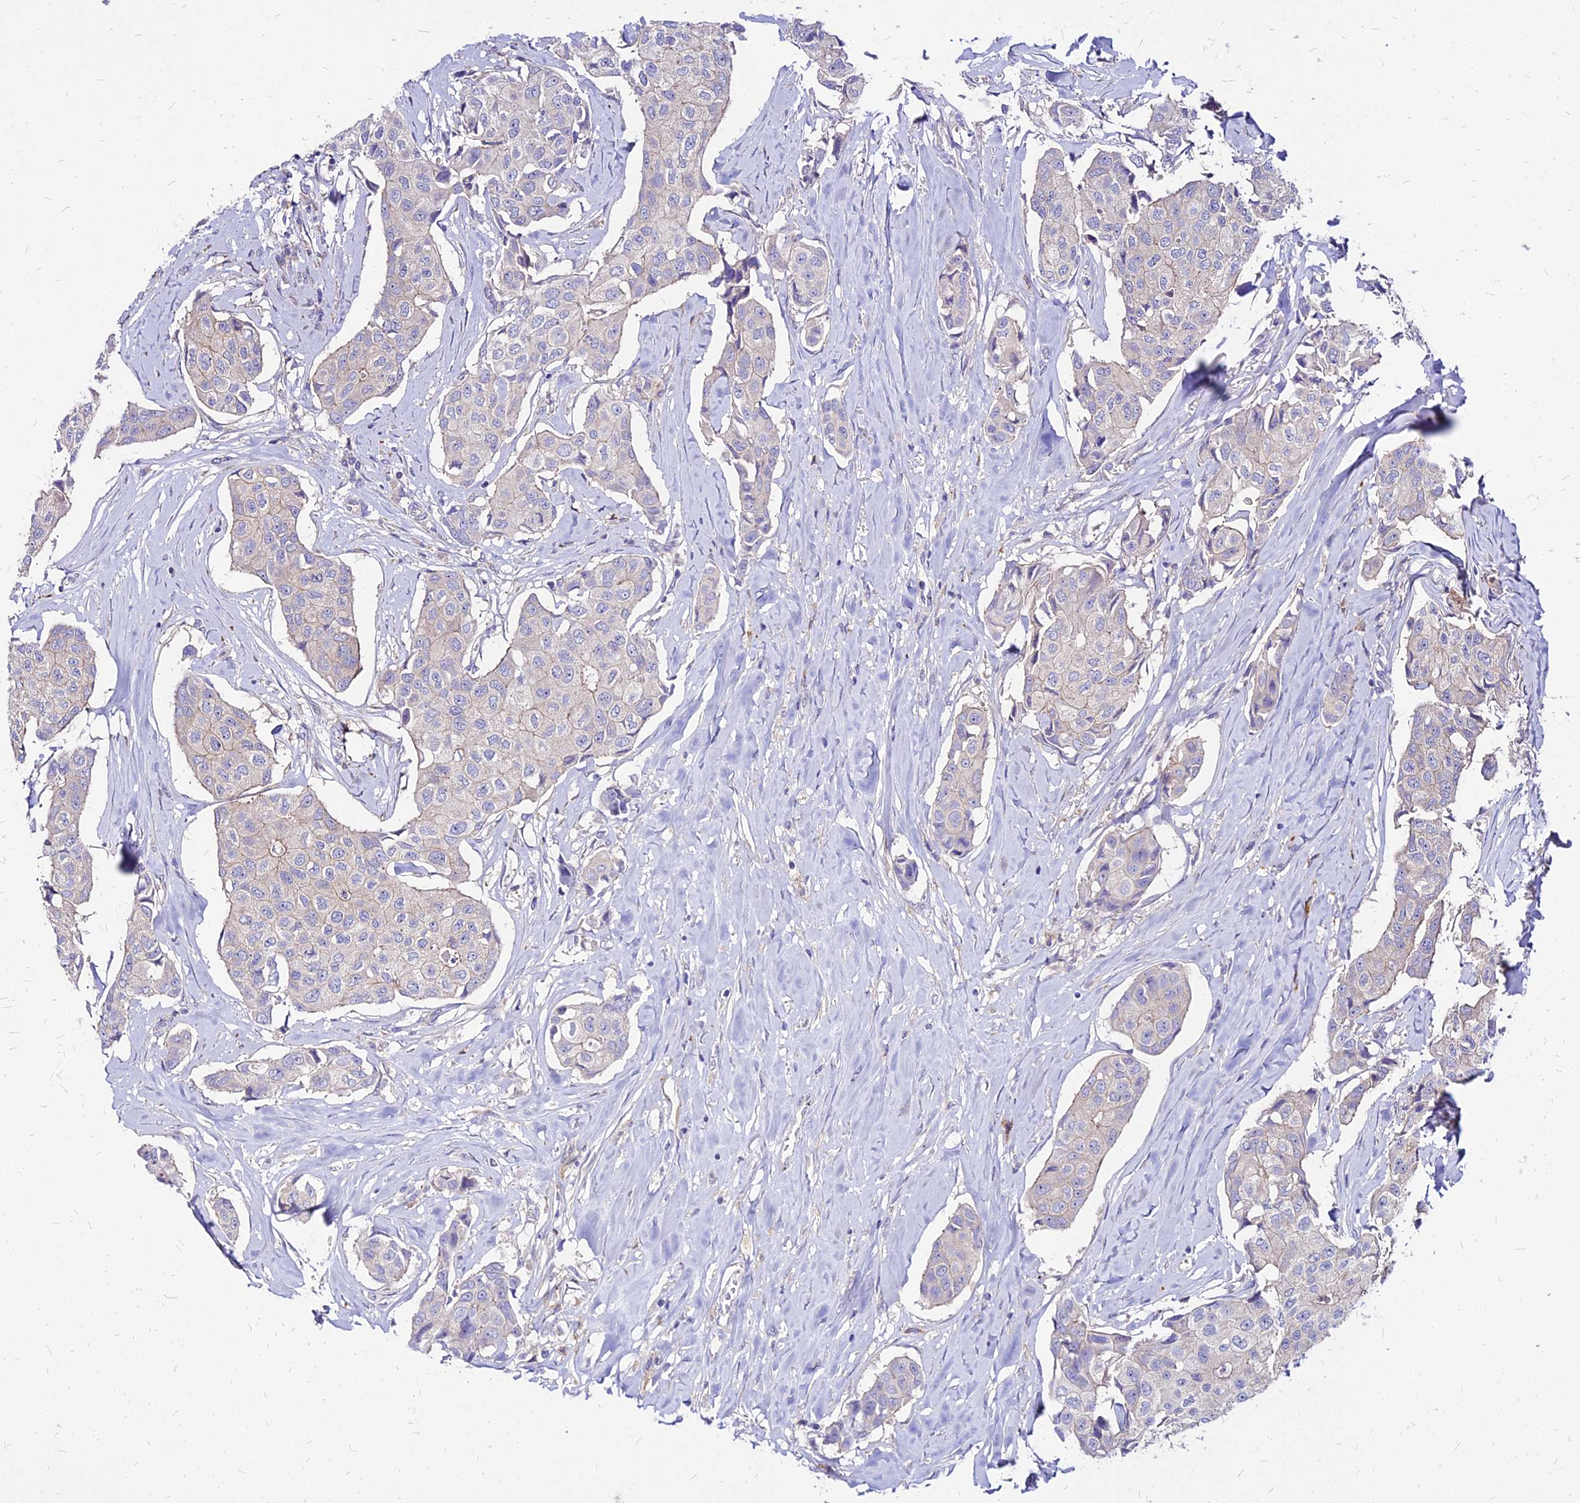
{"staining": {"intensity": "negative", "quantity": "none", "location": "none"}, "tissue": "breast cancer", "cell_type": "Tumor cells", "image_type": "cancer", "snomed": [{"axis": "morphology", "description": "Duct carcinoma"}, {"axis": "topography", "description": "Breast"}], "caption": "High magnification brightfield microscopy of invasive ductal carcinoma (breast) stained with DAB (3,3'-diaminobenzidine) (brown) and counterstained with hematoxylin (blue): tumor cells show no significant staining. The staining was performed using DAB (3,3'-diaminobenzidine) to visualize the protein expression in brown, while the nuclei were stained in blue with hematoxylin (Magnification: 20x).", "gene": "COMMD10", "patient": {"sex": "female", "age": 80}}